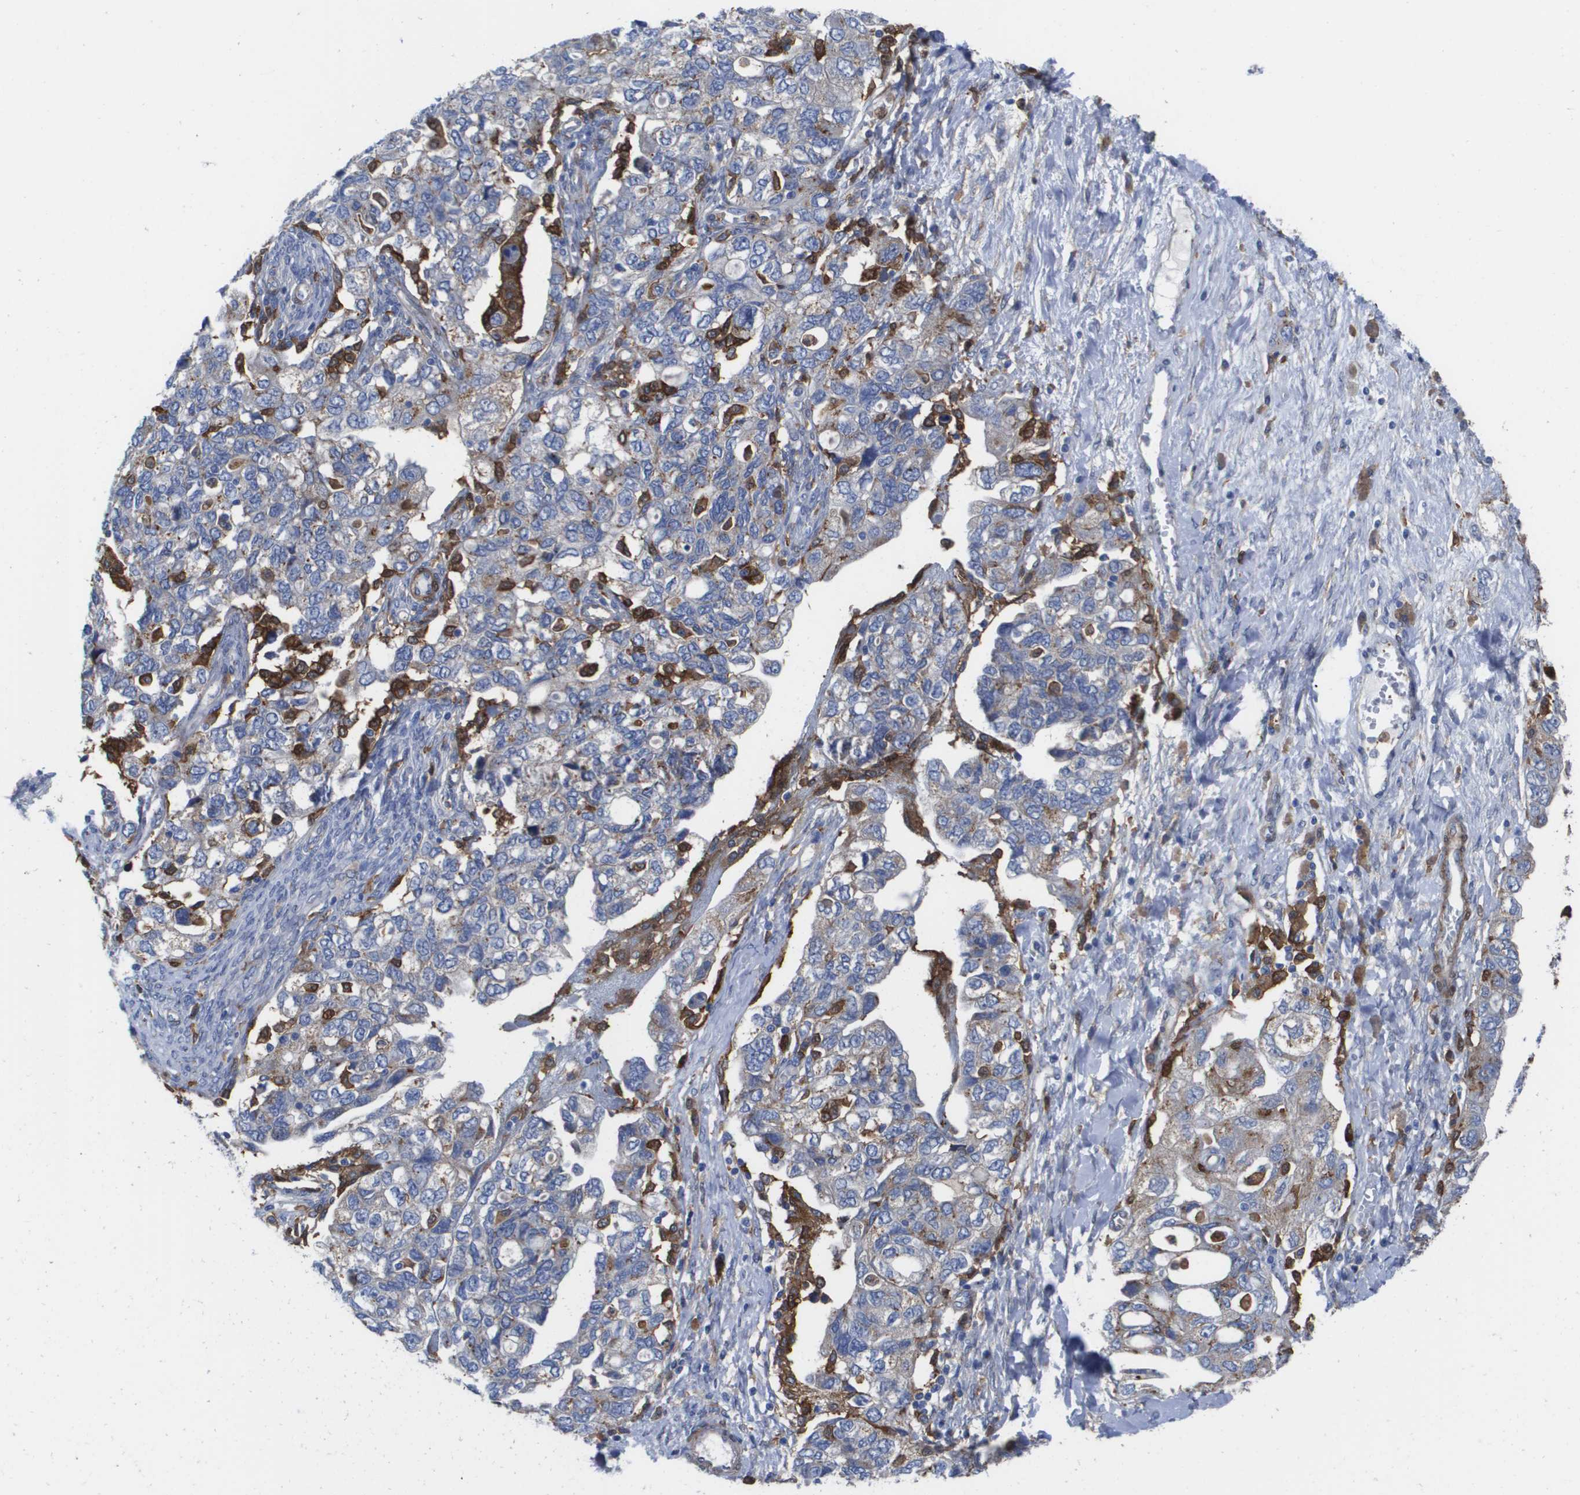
{"staining": {"intensity": "negative", "quantity": "none", "location": "none"}, "tissue": "ovarian cancer", "cell_type": "Tumor cells", "image_type": "cancer", "snomed": [{"axis": "morphology", "description": "Carcinoma, NOS"}, {"axis": "morphology", "description": "Cystadenocarcinoma, serous, NOS"}, {"axis": "topography", "description": "Ovary"}], "caption": "Immunohistochemical staining of ovarian serous cystadenocarcinoma exhibits no significant expression in tumor cells.", "gene": "SLC37A2", "patient": {"sex": "female", "age": 69}}